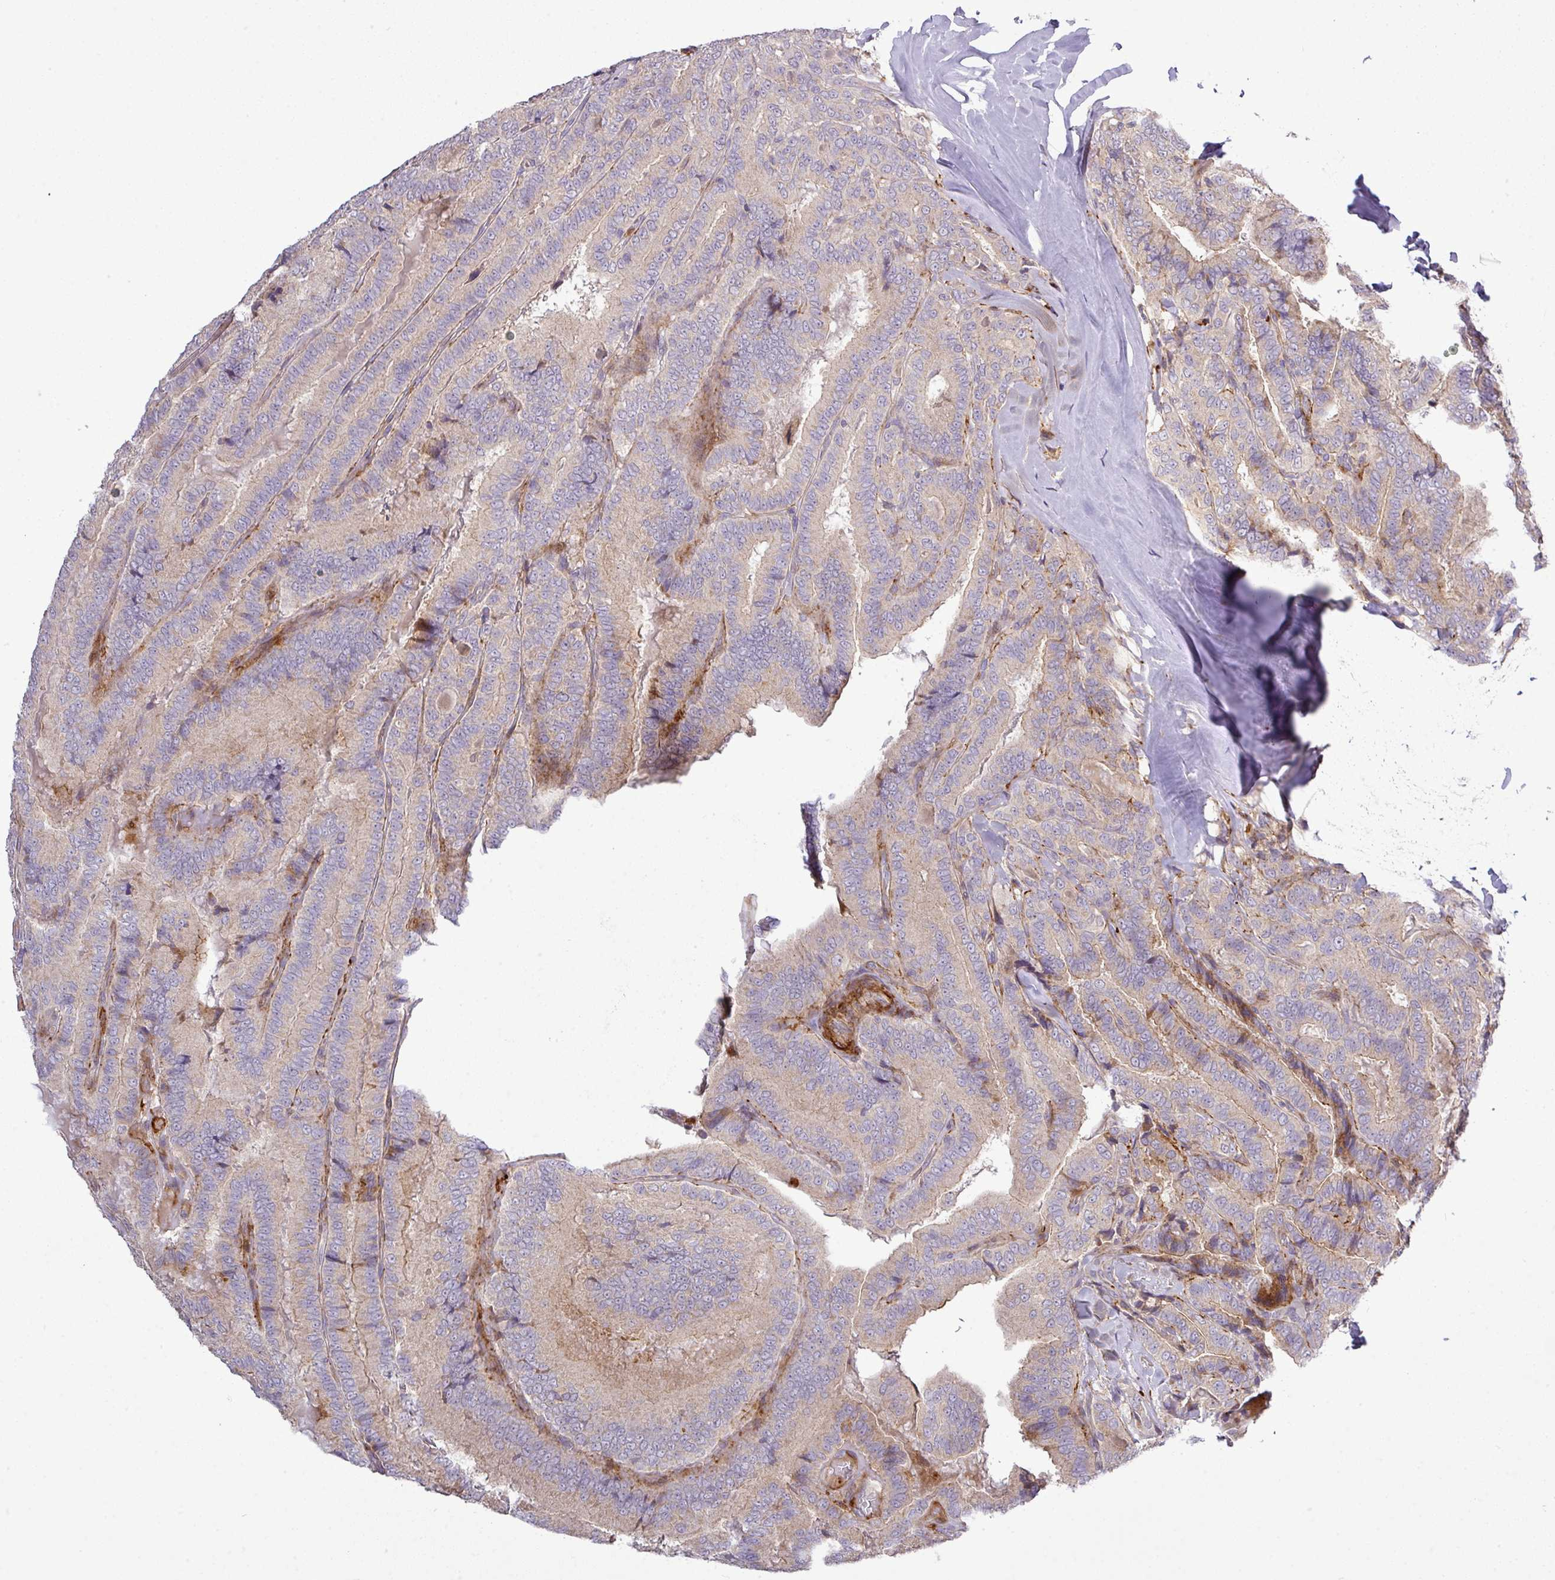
{"staining": {"intensity": "weak", "quantity": "<25%", "location": "cytoplasmic/membranous"}, "tissue": "thyroid cancer", "cell_type": "Tumor cells", "image_type": "cancer", "snomed": [{"axis": "morphology", "description": "Papillary adenocarcinoma, NOS"}, {"axis": "topography", "description": "Thyroid gland"}], "caption": "DAB (3,3'-diaminobenzidine) immunohistochemical staining of thyroid cancer (papillary adenocarcinoma) reveals no significant staining in tumor cells.", "gene": "TPRA1", "patient": {"sex": "male", "age": 61}}